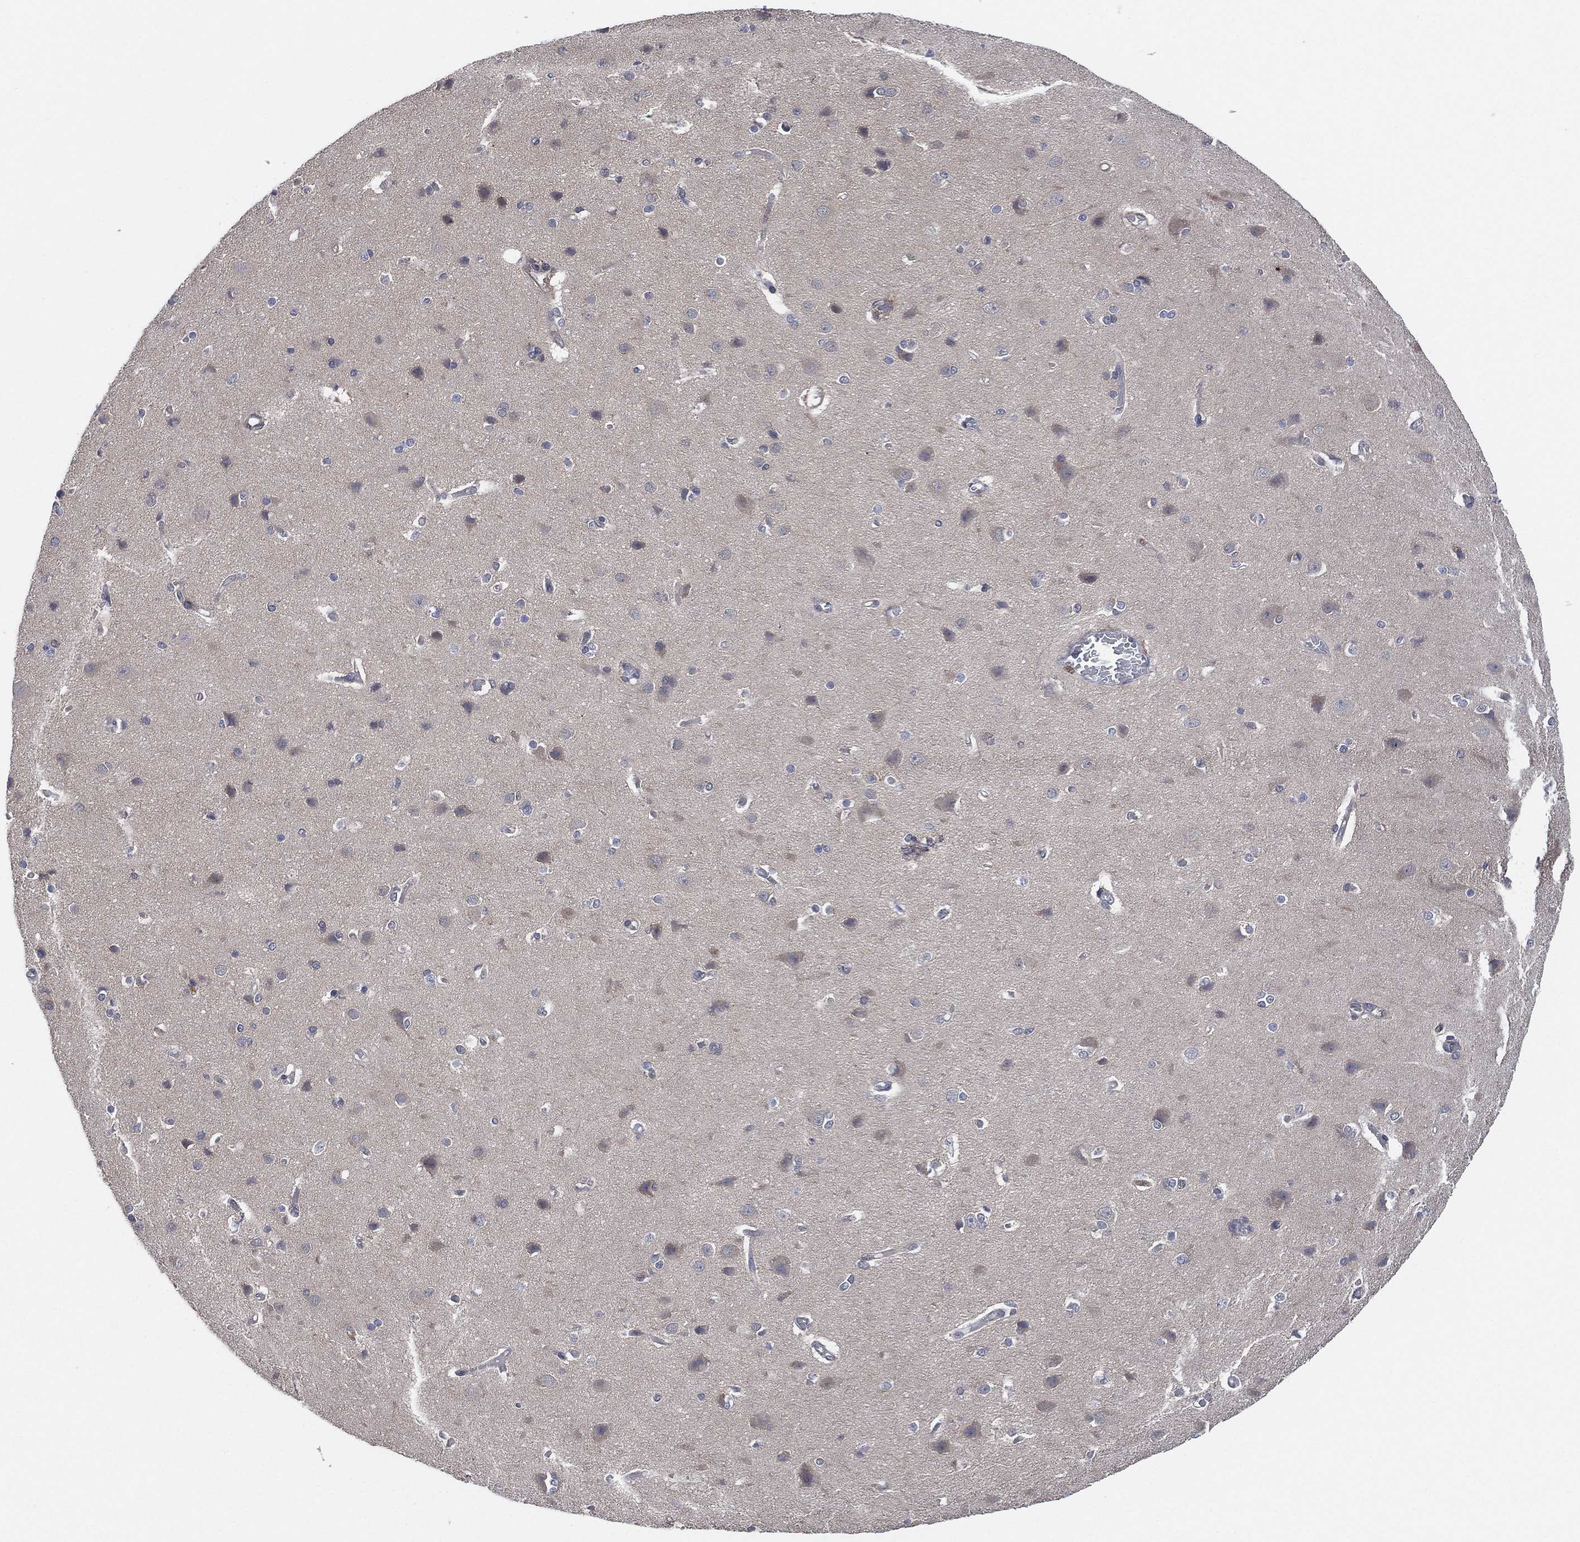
{"staining": {"intensity": "negative", "quantity": "none", "location": "none"}, "tissue": "cerebral cortex", "cell_type": "Endothelial cells", "image_type": "normal", "snomed": [{"axis": "morphology", "description": "Normal tissue, NOS"}, {"axis": "topography", "description": "Cerebral cortex"}], "caption": "DAB immunohistochemical staining of unremarkable cerebral cortex displays no significant staining in endothelial cells.", "gene": "FES", "patient": {"sex": "male", "age": 37}}